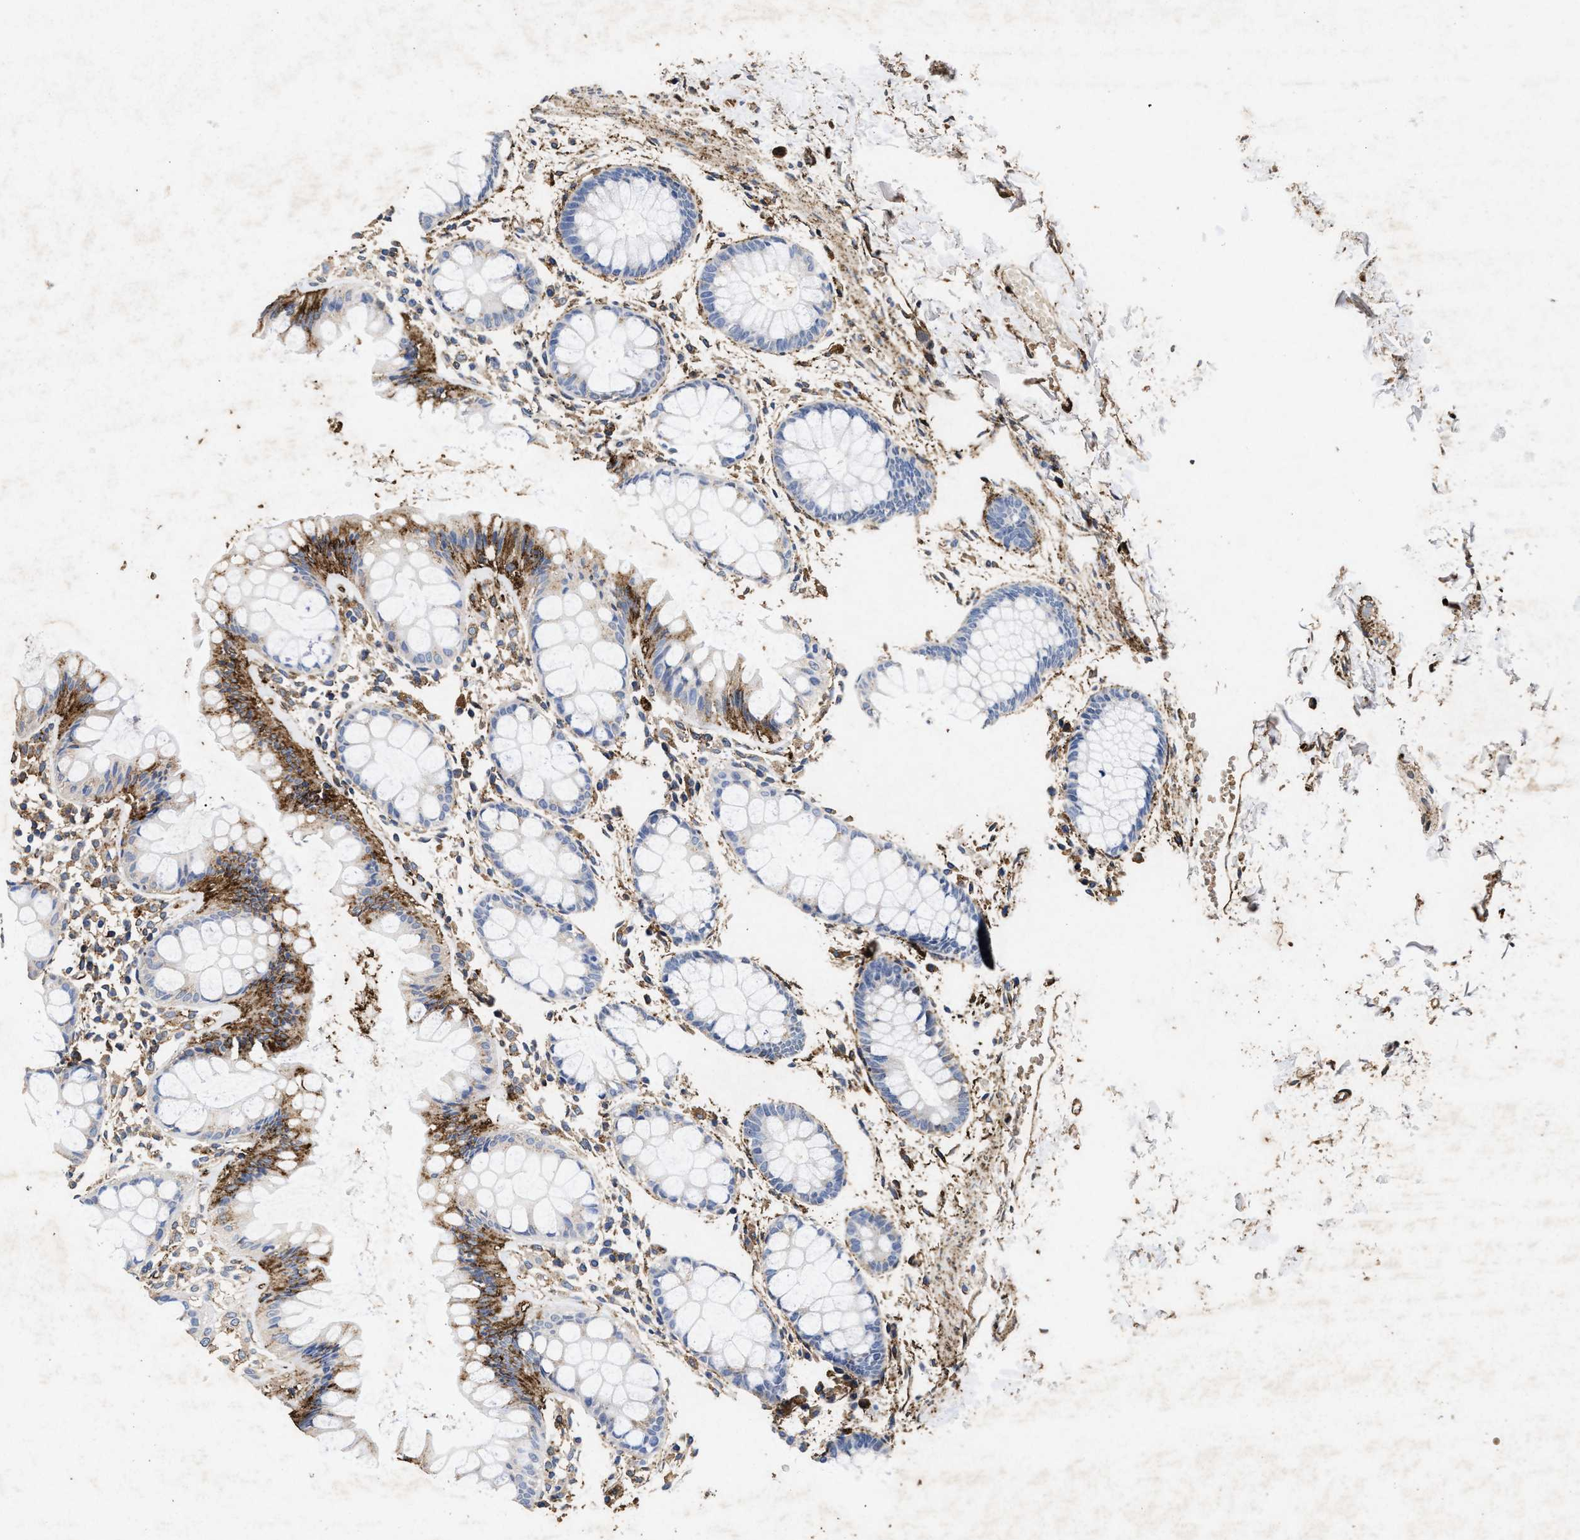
{"staining": {"intensity": "moderate", "quantity": "<25%", "location": "cytoplasmic/membranous"}, "tissue": "rectum", "cell_type": "Glandular cells", "image_type": "normal", "snomed": [{"axis": "morphology", "description": "Normal tissue, NOS"}, {"axis": "topography", "description": "Rectum"}], "caption": "The immunohistochemical stain highlights moderate cytoplasmic/membranous positivity in glandular cells of benign rectum.", "gene": "LTB4R2", "patient": {"sex": "female", "age": 66}}